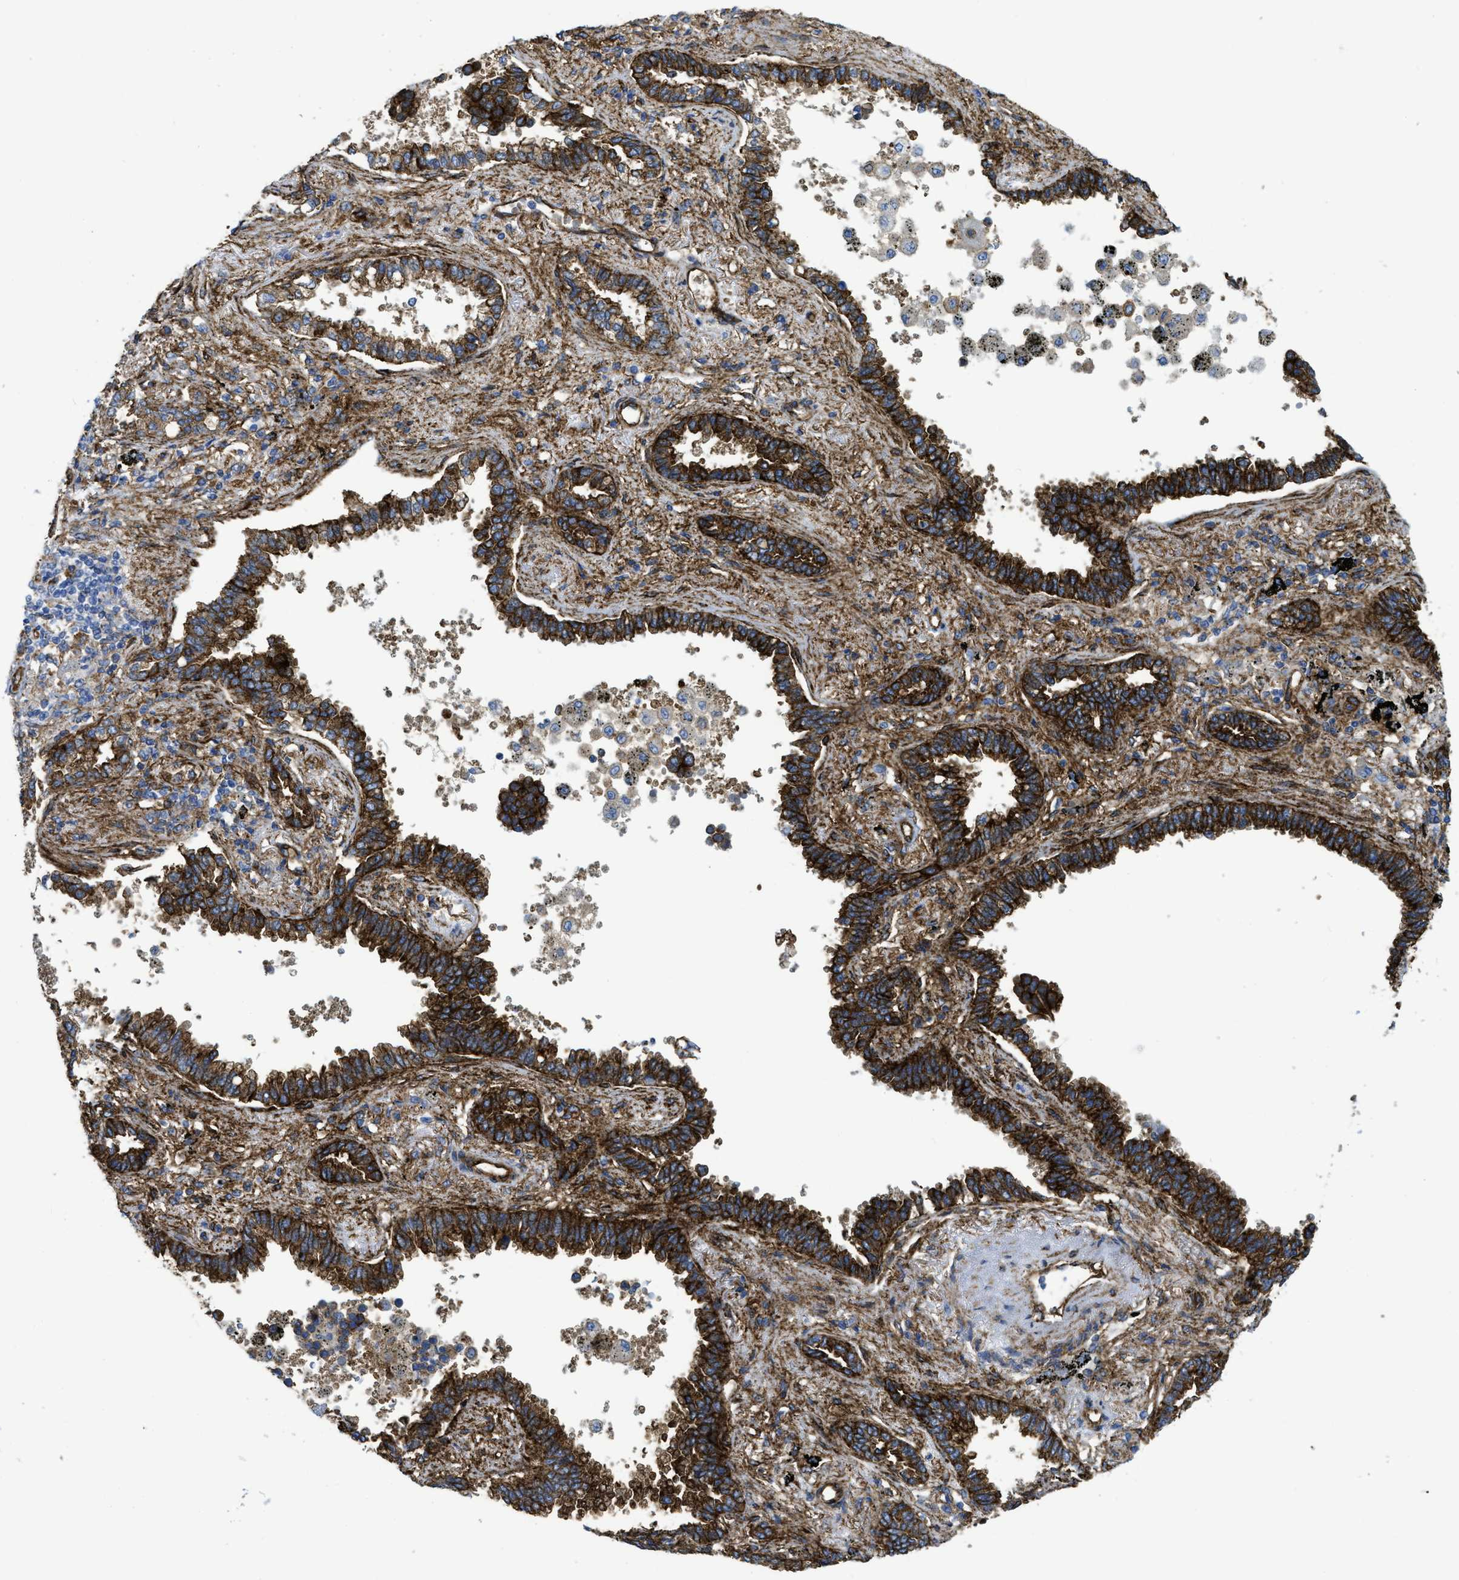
{"staining": {"intensity": "strong", "quantity": ">75%", "location": "cytoplasmic/membranous"}, "tissue": "lung cancer", "cell_type": "Tumor cells", "image_type": "cancer", "snomed": [{"axis": "morphology", "description": "Normal tissue, NOS"}, {"axis": "morphology", "description": "Adenocarcinoma, NOS"}, {"axis": "topography", "description": "Lung"}], "caption": "Lung adenocarcinoma was stained to show a protein in brown. There is high levels of strong cytoplasmic/membranous staining in about >75% of tumor cells.", "gene": "HIP1", "patient": {"sex": "male", "age": 59}}